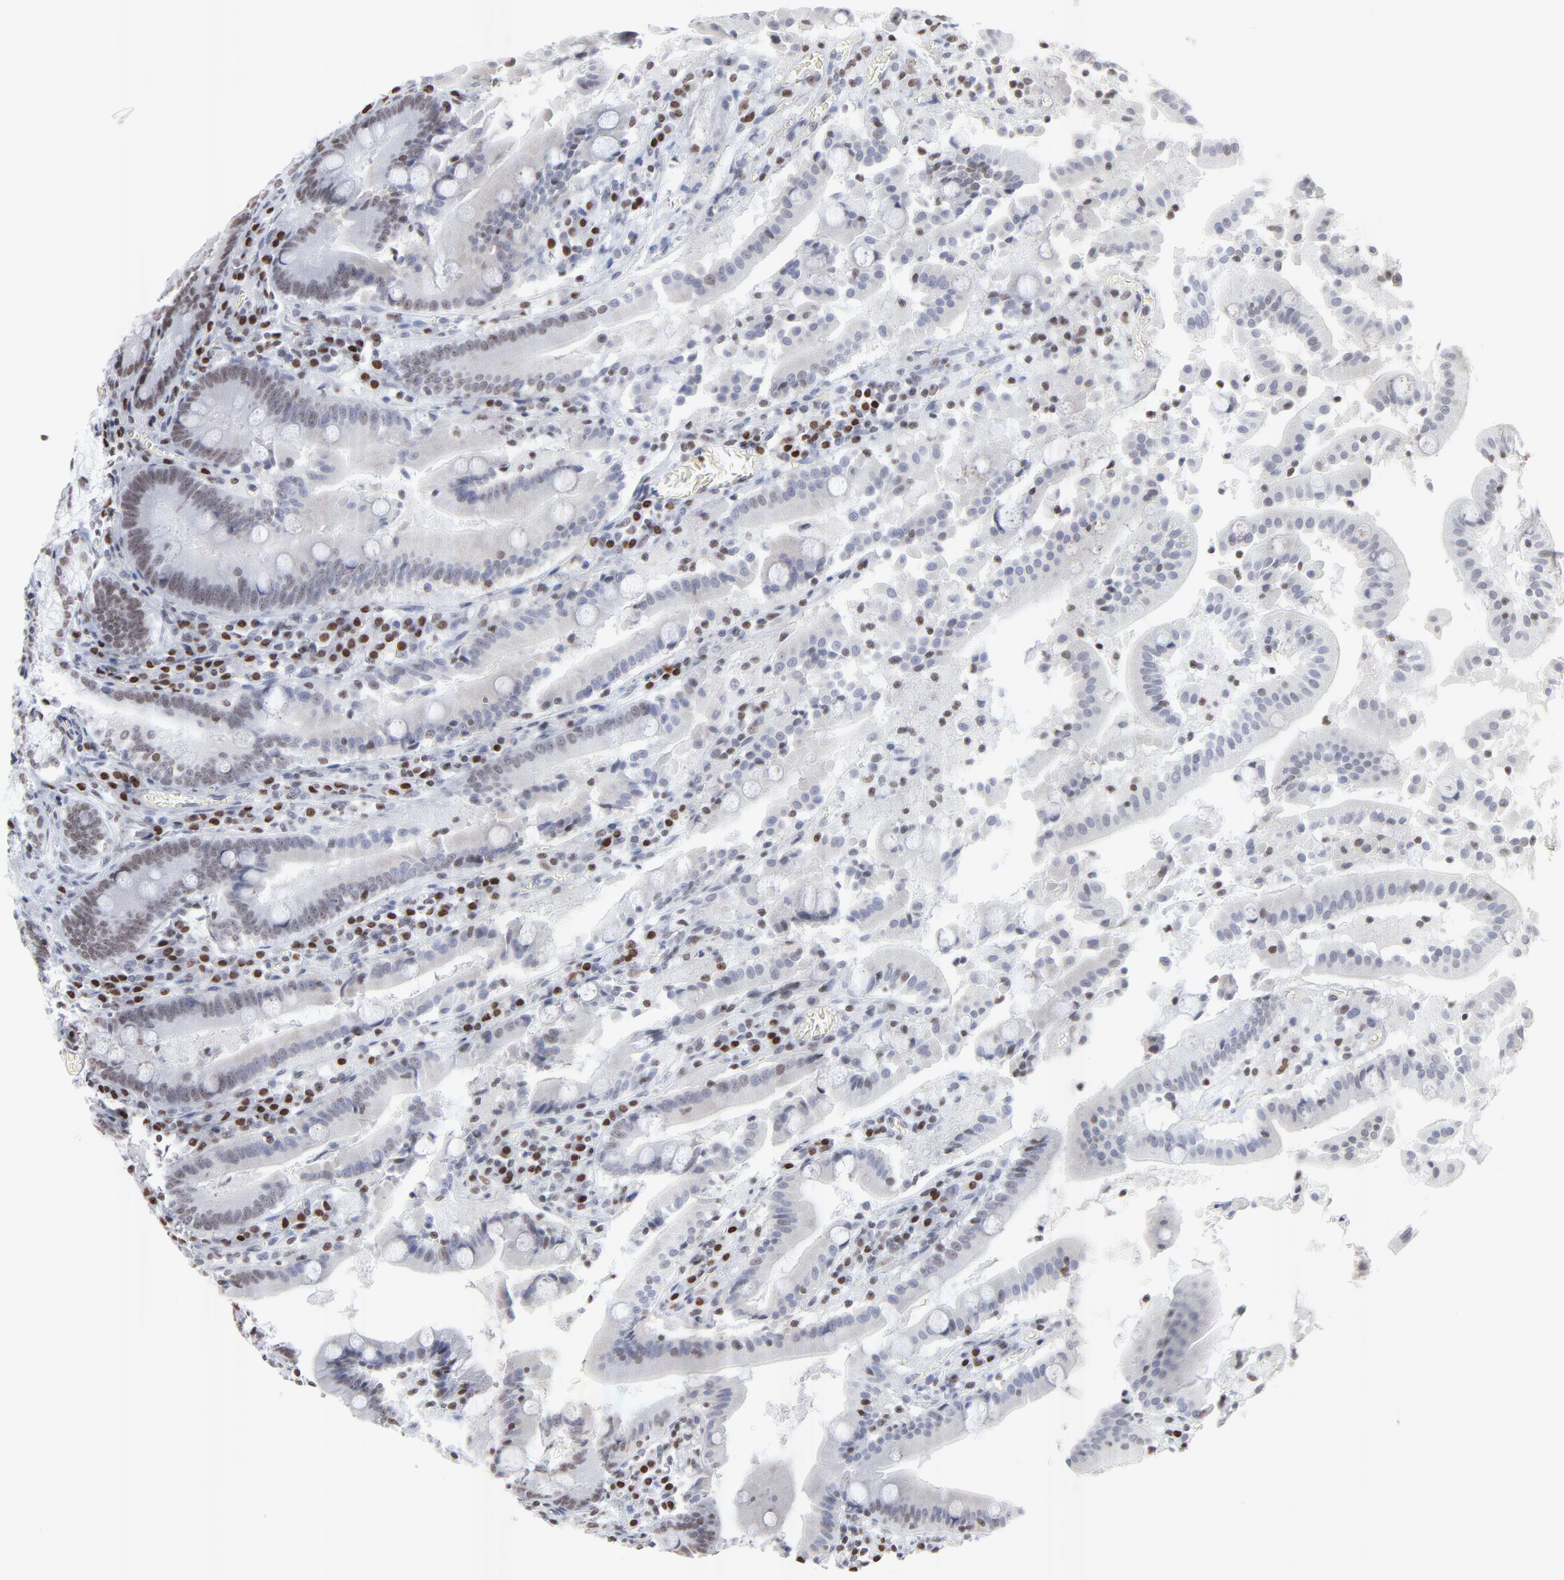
{"staining": {"intensity": "weak", "quantity": "25%-75%", "location": "nuclear"}, "tissue": "stomach", "cell_type": "Glandular cells", "image_type": "normal", "snomed": [{"axis": "morphology", "description": "Normal tissue, NOS"}, {"axis": "topography", "description": "Stomach, lower"}], "caption": "A low amount of weak nuclear expression is present in about 25%-75% of glandular cells in unremarkable stomach.", "gene": "PARP1", "patient": {"sex": "male", "age": 56}}